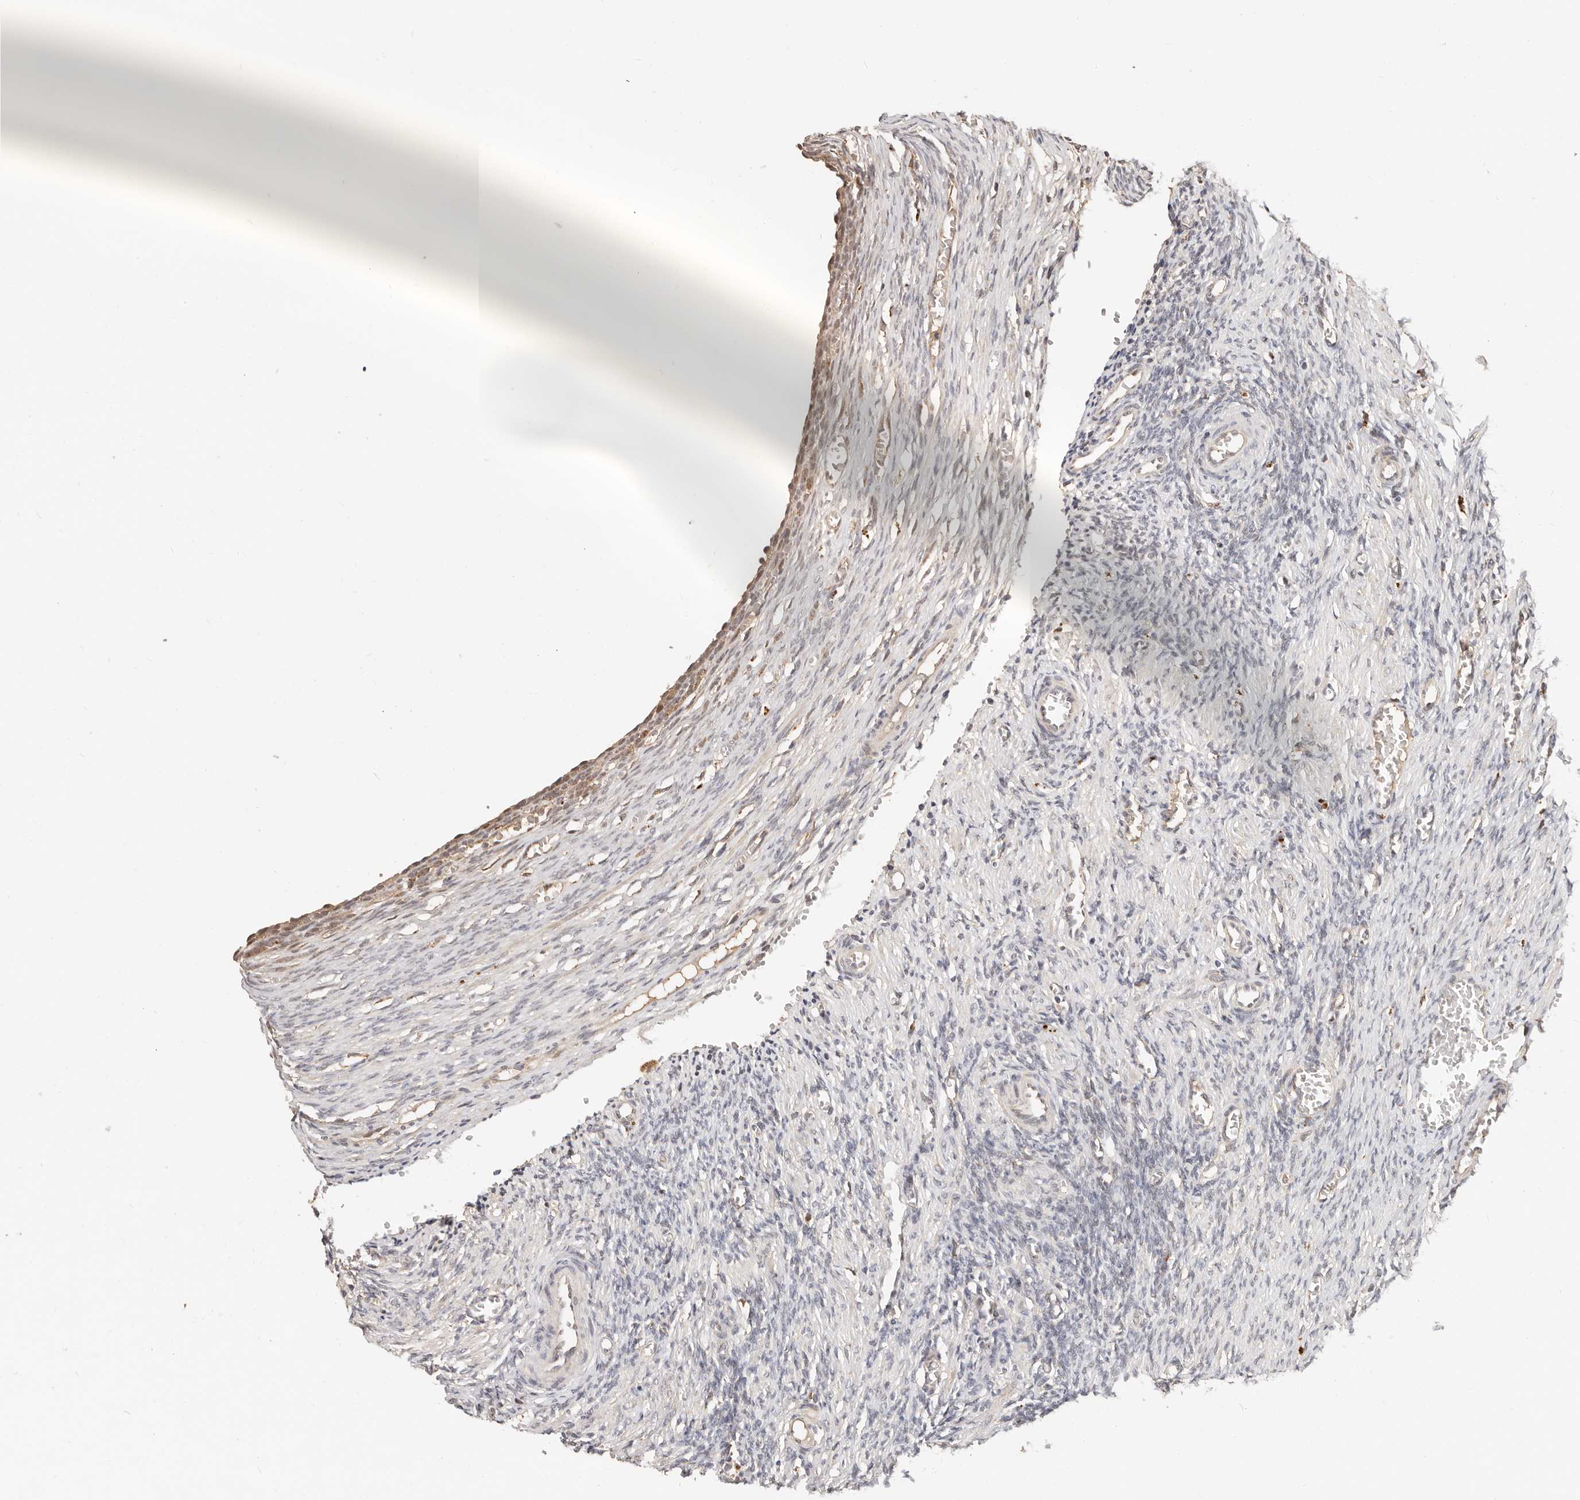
{"staining": {"intensity": "moderate", "quantity": ">75%", "location": "cytoplasmic/membranous"}, "tissue": "ovary", "cell_type": "Follicle cells", "image_type": "normal", "snomed": [{"axis": "morphology", "description": "Normal tissue, NOS"}, {"axis": "topography", "description": "Ovary"}], "caption": "Immunohistochemistry (IHC) (DAB (3,3'-diaminobenzidine)) staining of benign ovary reveals moderate cytoplasmic/membranous protein staining in approximately >75% of follicle cells.", "gene": "ZRANB1", "patient": {"sex": "female", "age": 27}}